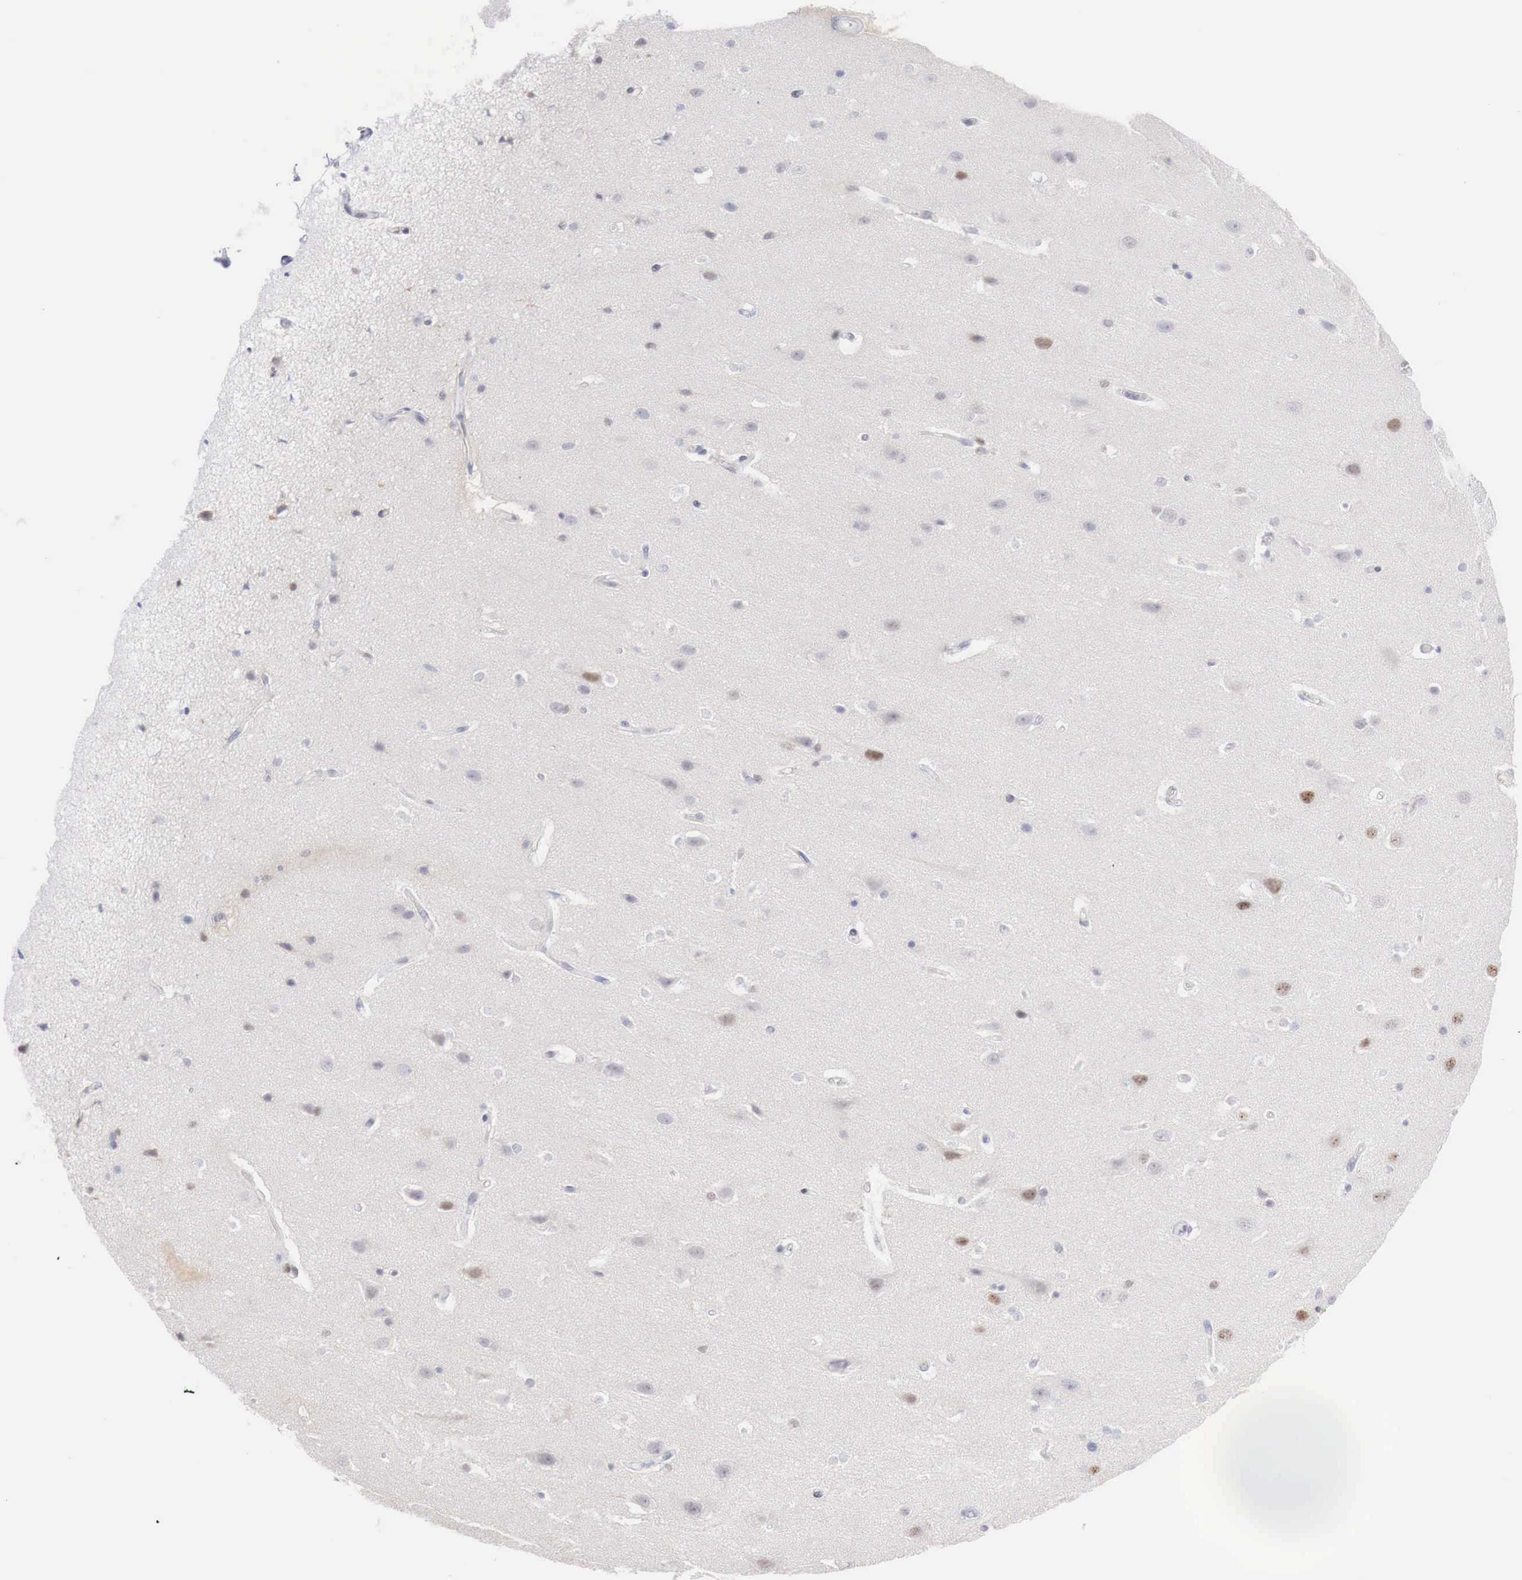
{"staining": {"intensity": "weak", "quantity": "<25%", "location": "nuclear"}, "tissue": "caudate", "cell_type": "Glial cells", "image_type": "normal", "snomed": [{"axis": "morphology", "description": "Normal tissue, NOS"}, {"axis": "topography", "description": "Lateral ventricle wall"}], "caption": "Glial cells show no significant positivity in benign caudate. (Stains: DAB IHC with hematoxylin counter stain, Microscopy: brightfield microscopy at high magnification).", "gene": "FOXP2", "patient": {"sex": "female", "age": 54}}